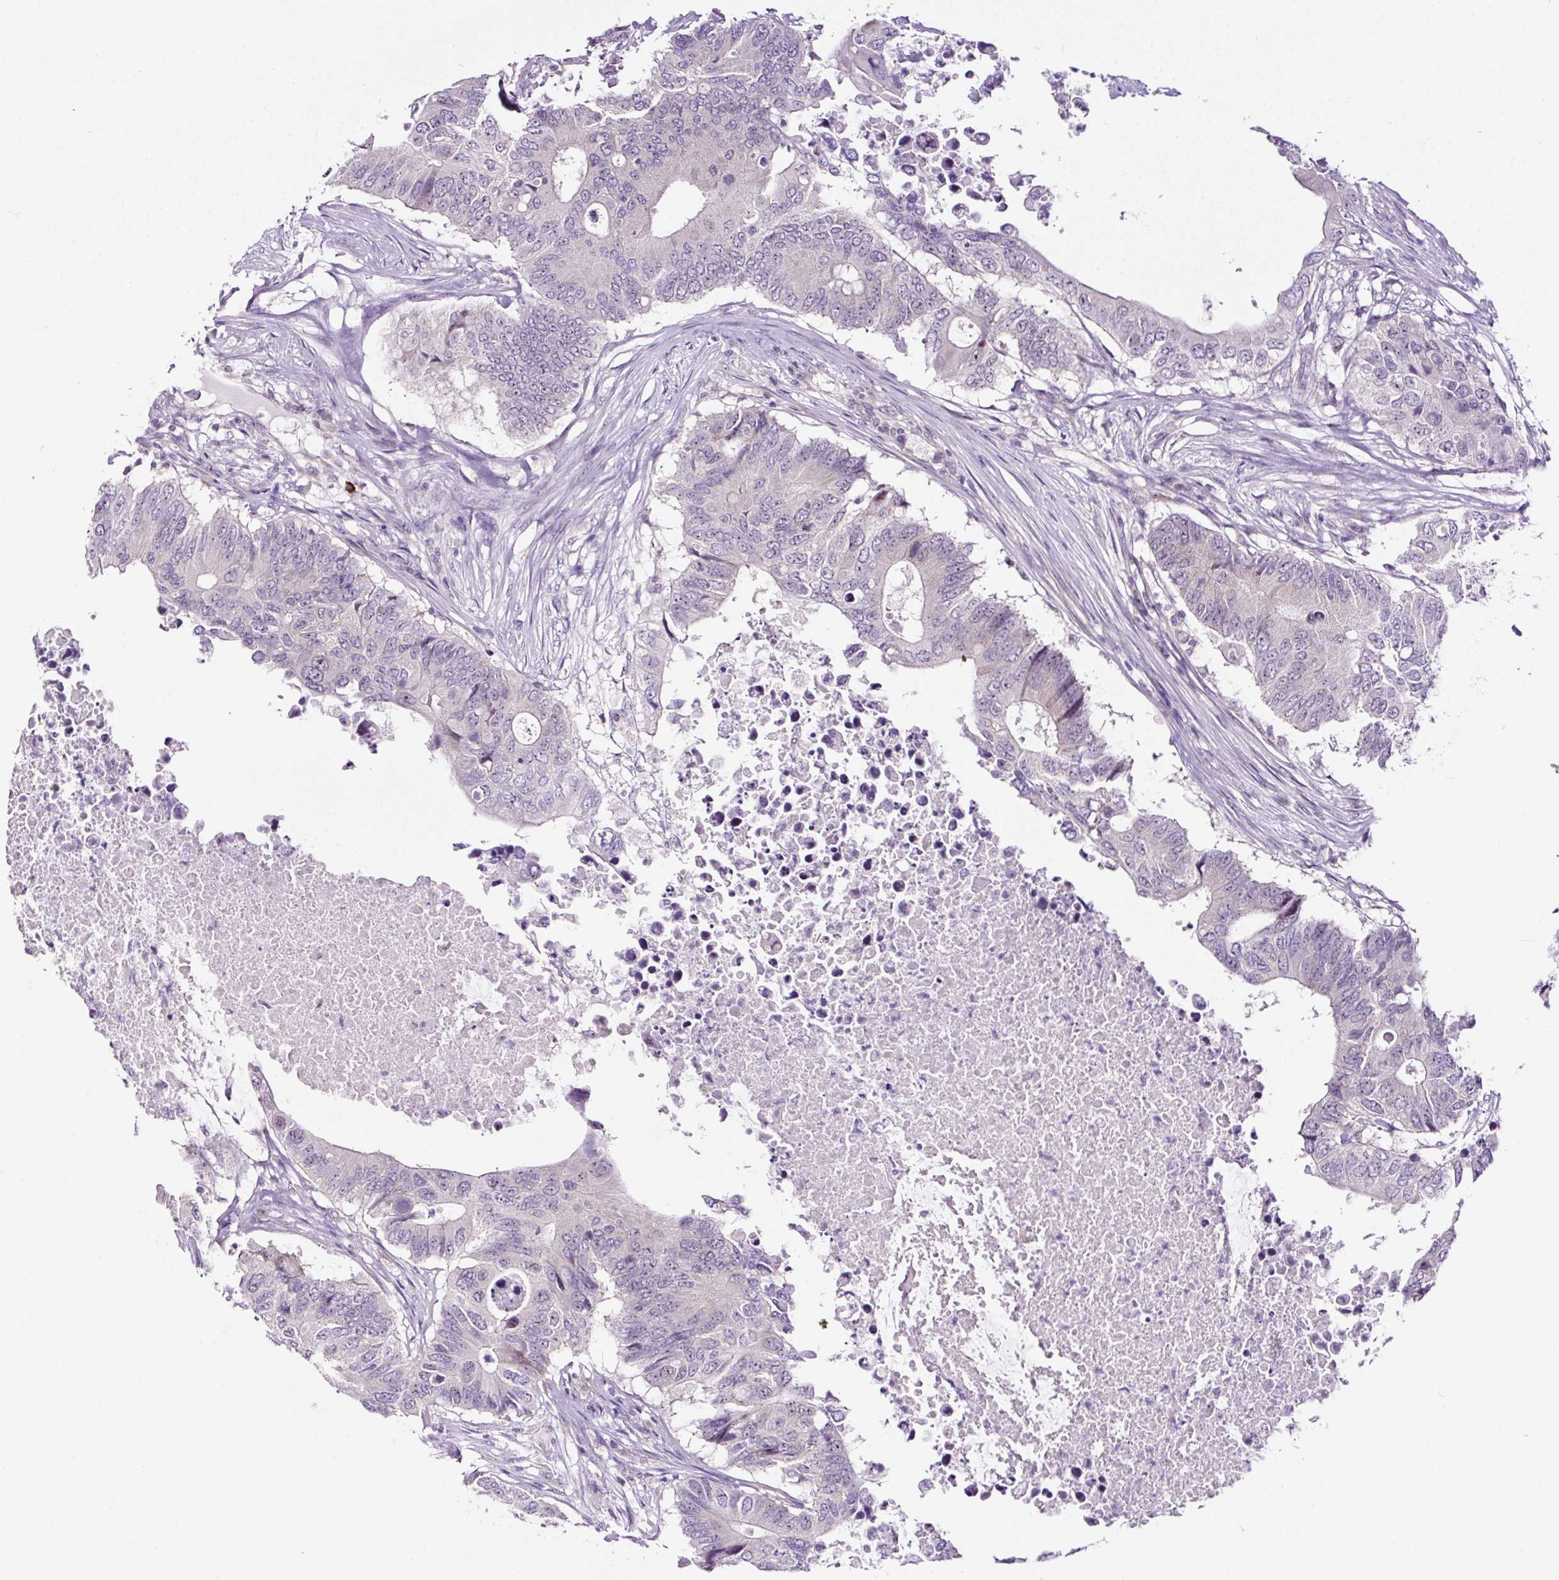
{"staining": {"intensity": "negative", "quantity": "none", "location": "none"}, "tissue": "colorectal cancer", "cell_type": "Tumor cells", "image_type": "cancer", "snomed": [{"axis": "morphology", "description": "Adenocarcinoma, NOS"}, {"axis": "topography", "description": "Colon"}], "caption": "The immunohistochemistry histopathology image has no significant expression in tumor cells of colorectal cancer (adenocarcinoma) tissue.", "gene": "NOM1", "patient": {"sex": "male", "age": 71}}